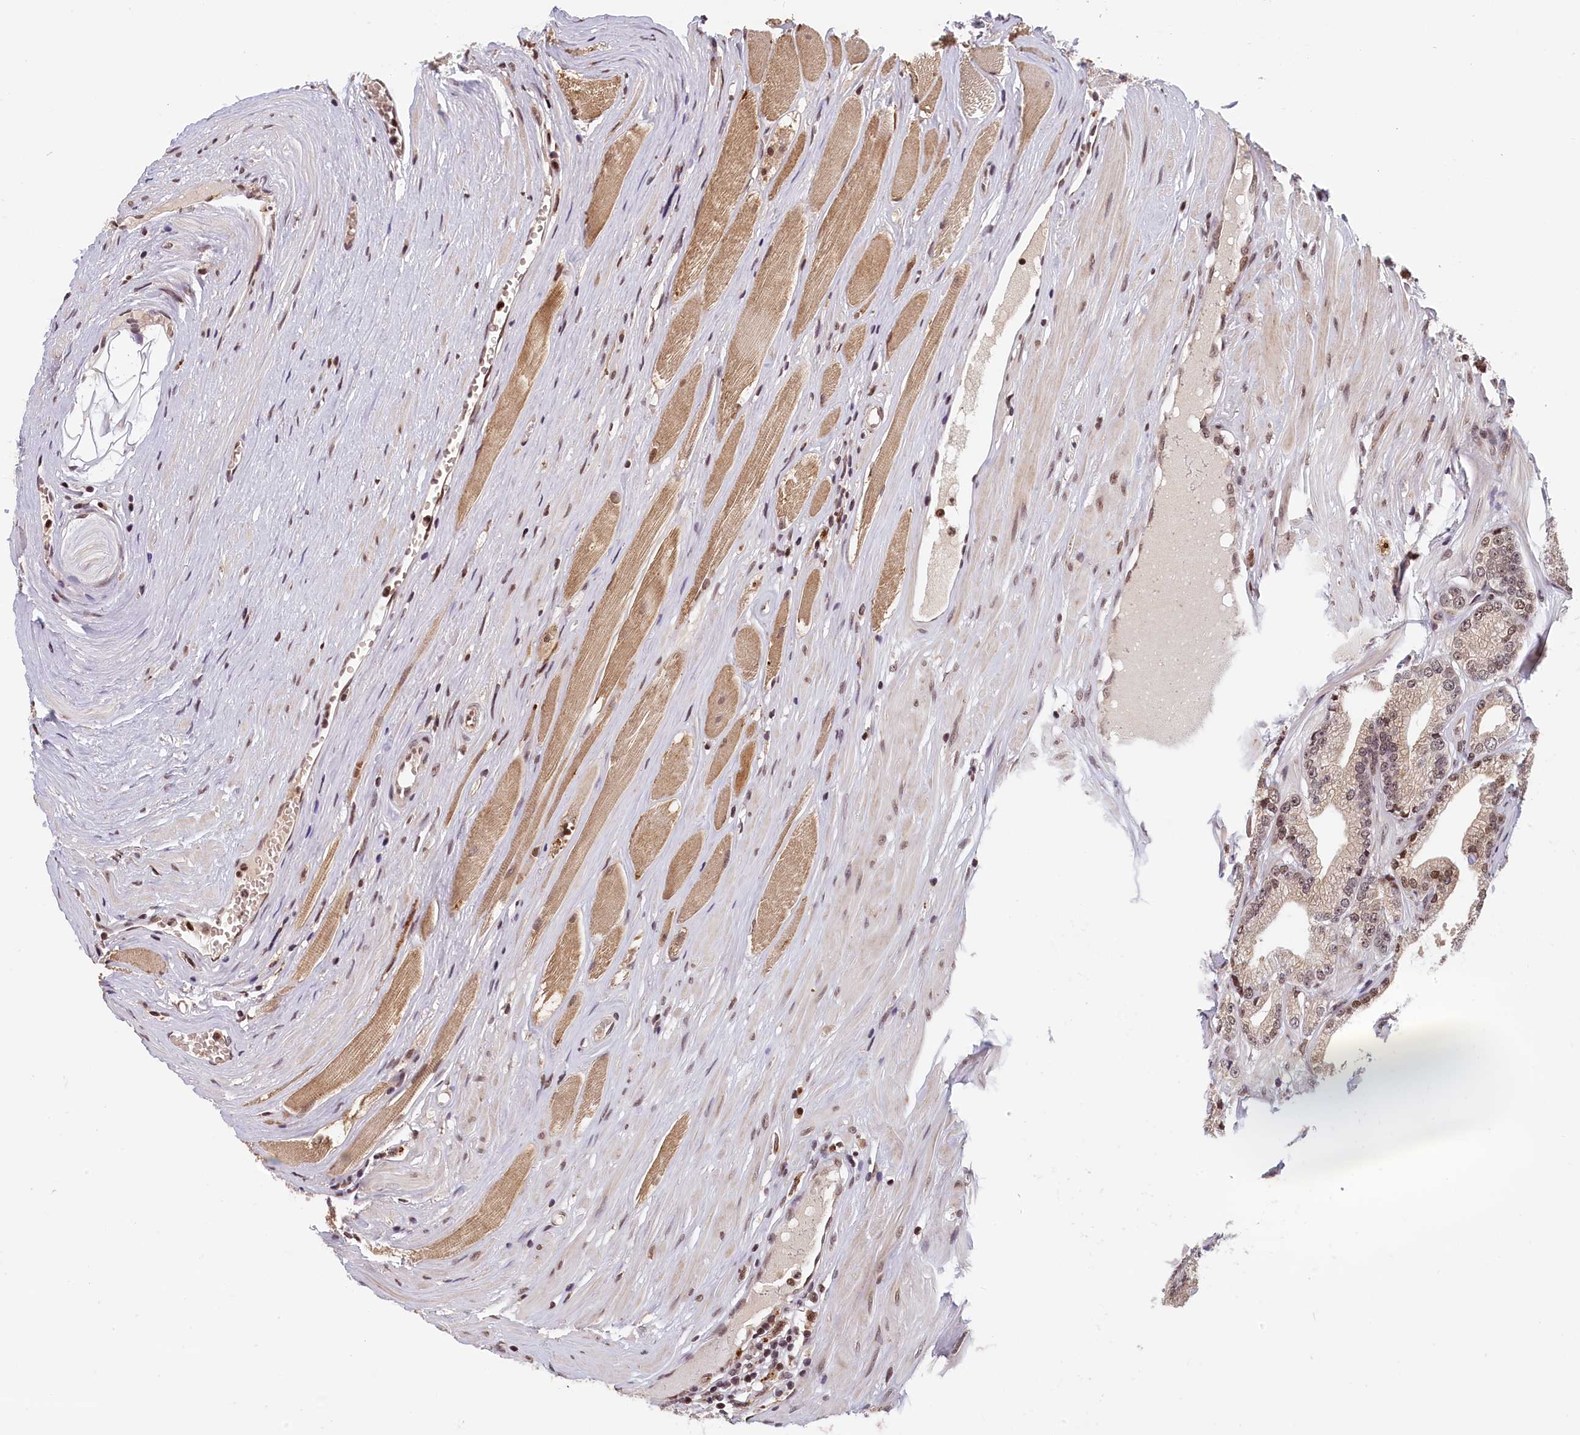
{"staining": {"intensity": "moderate", "quantity": "<25%", "location": "cytoplasmic/membranous"}, "tissue": "prostate cancer", "cell_type": "Tumor cells", "image_type": "cancer", "snomed": [{"axis": "morphology", "description": "Adenocarcinoma, High grade"}, {"axis": "topography", "description": "Prostate"}], "caption": "A low amount of moderate cytoplasmic/membranous staining is appreciated in approximately <25% of tumor cells in prostate cancer (adenocarcinoma (high-grade)) tissue.", "gene": "KCNK6", "patient": {"sex": "male", "age": 67}}